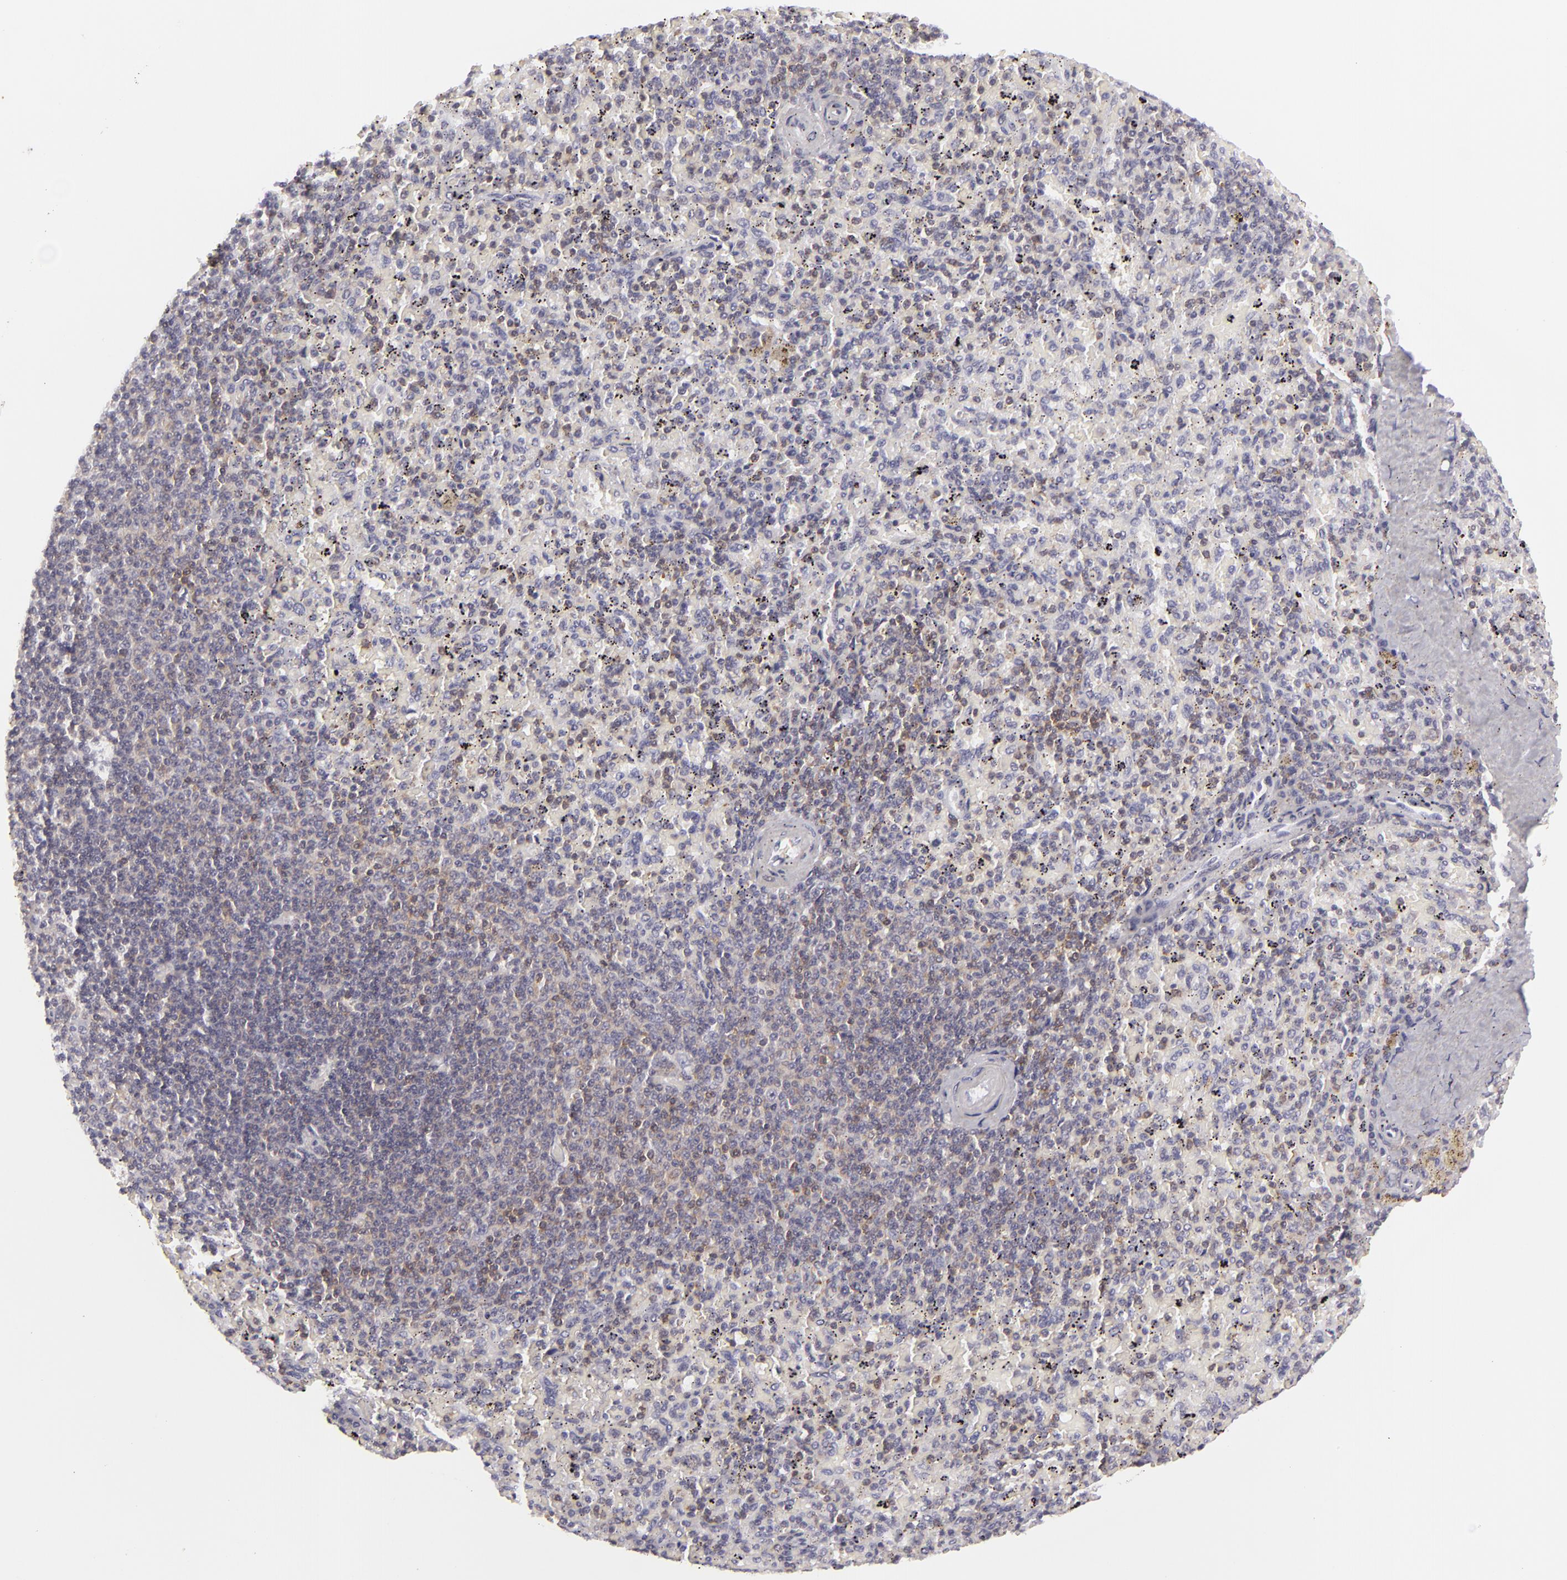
{"staining": {"intensity": "weak", "quantity": "25%-75%", "location": "cytoplasmic/membranous"}, "tissue": "spleen", "cell_type": "Cells in red pulp", "image_type": "normal", "snomed": [{"axis": "morphology", "description": "Normal tissue, NOS"}, {"axis": "topography", "description": "Spleen"}], "caption": "An immunohistochemistry photomicrograph of normal tissue is shown. Protein staining in brown labels weak cytoplasmic/membranous positivity in spleen within cells in red pulp. The staining was performed using DAB to visualize the protein expression in brown, while the nuclei were stained in blue with hematoxylin (Magnification: 20x).", "gene": "KCNAB2", "patient": {"sex": "female", "age": 43}}